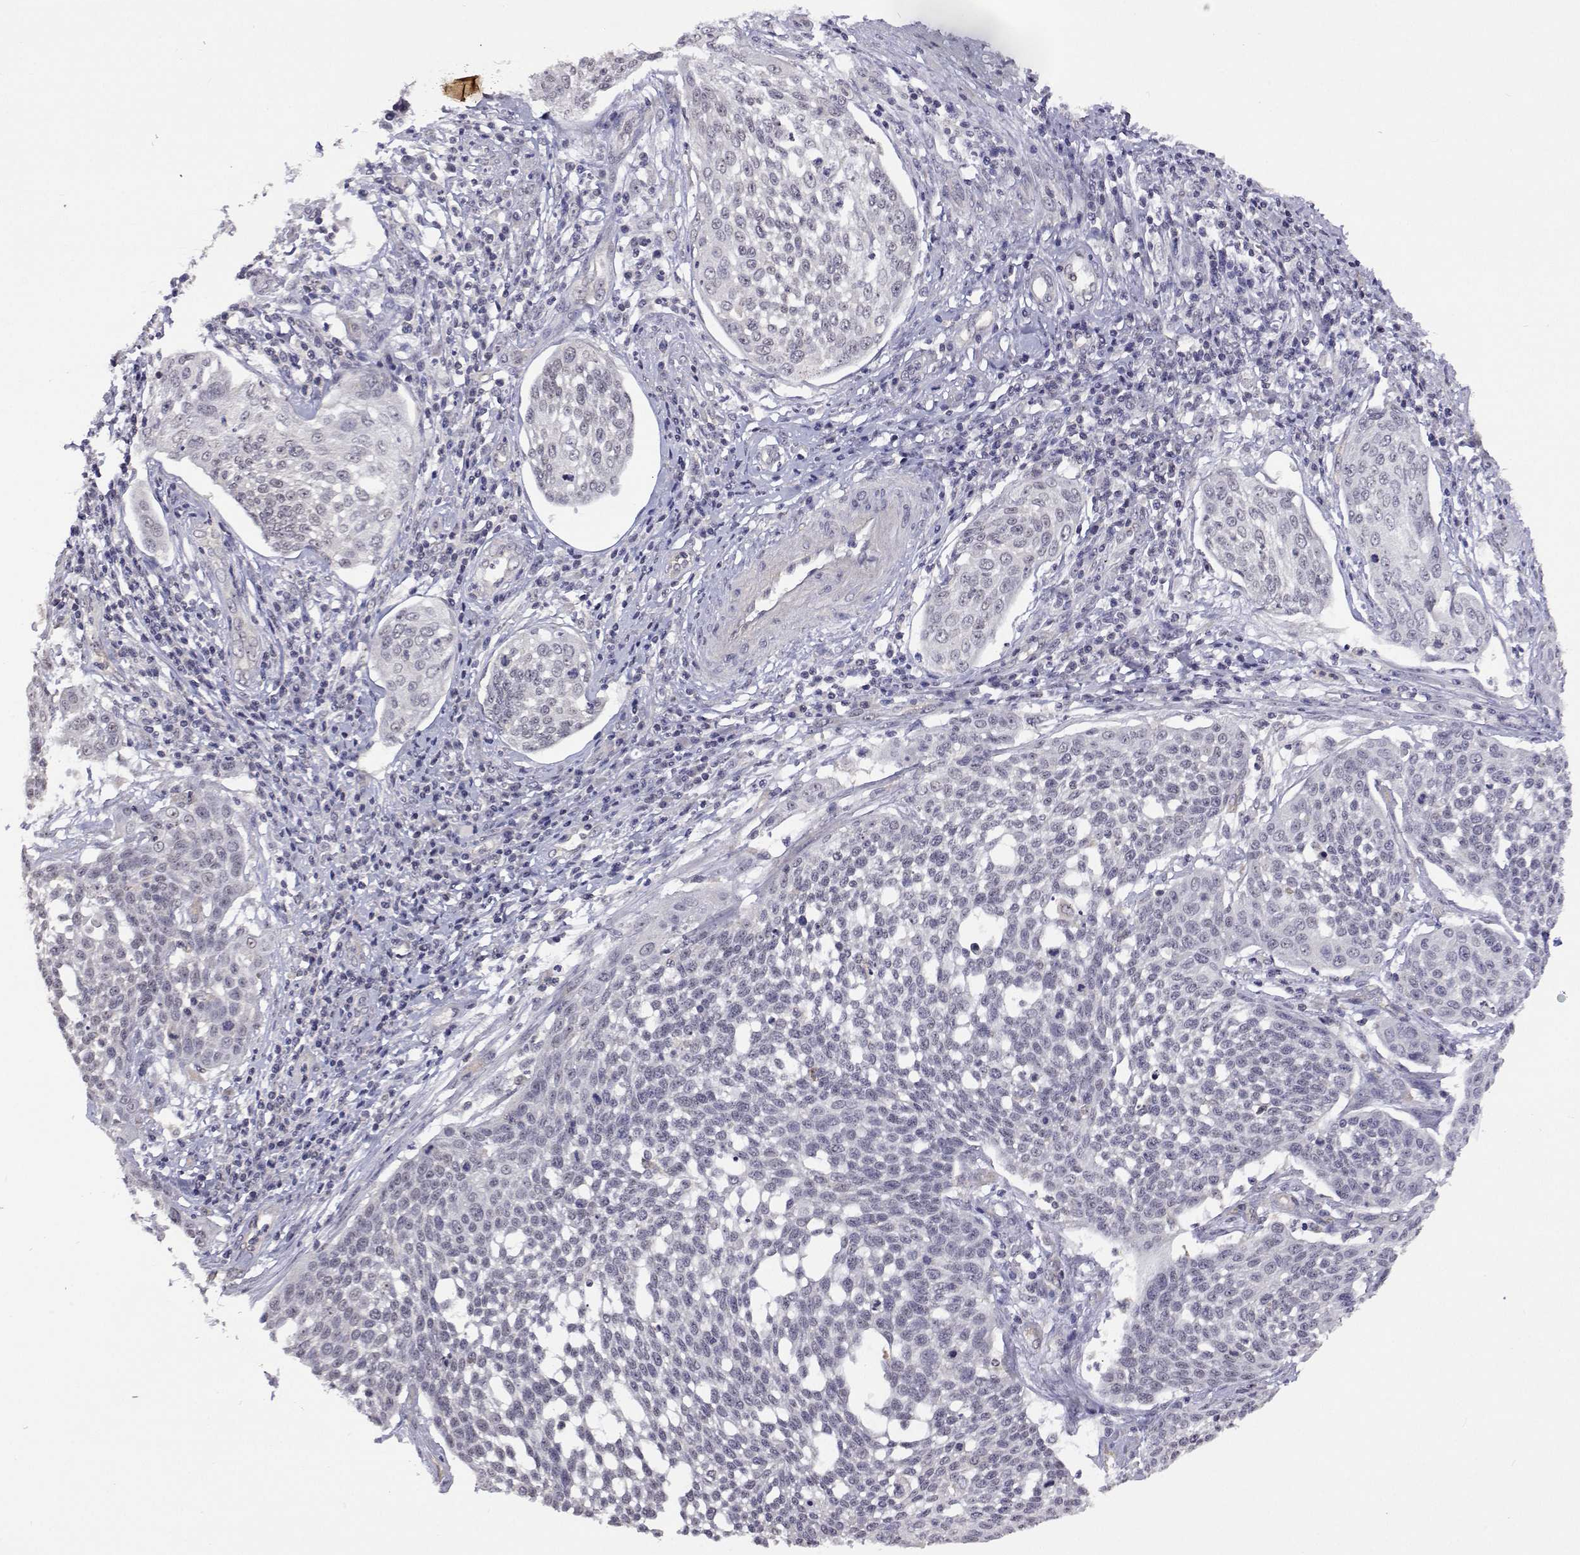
{"staining": {"intensity": "negative", "quantity": "none", "location": "none"}, "tissue": "cervical cancer", "cell_type": "Tumor cells", "image_type": "cancer", "snomed": [{"axis": "morphology", "description": "Squamous cell carcinoma, NOS"}, {"axis": "topography", "description": "Cervix"}], "caption": "DAB (3,3'-diaminobenzidine) immunohistochemical staining of squamous cell carcinoma (cervical) shows no significant expression in tumor cells.", "gene": "NHP2", "patient": {"sex": "female", "age": 34}}